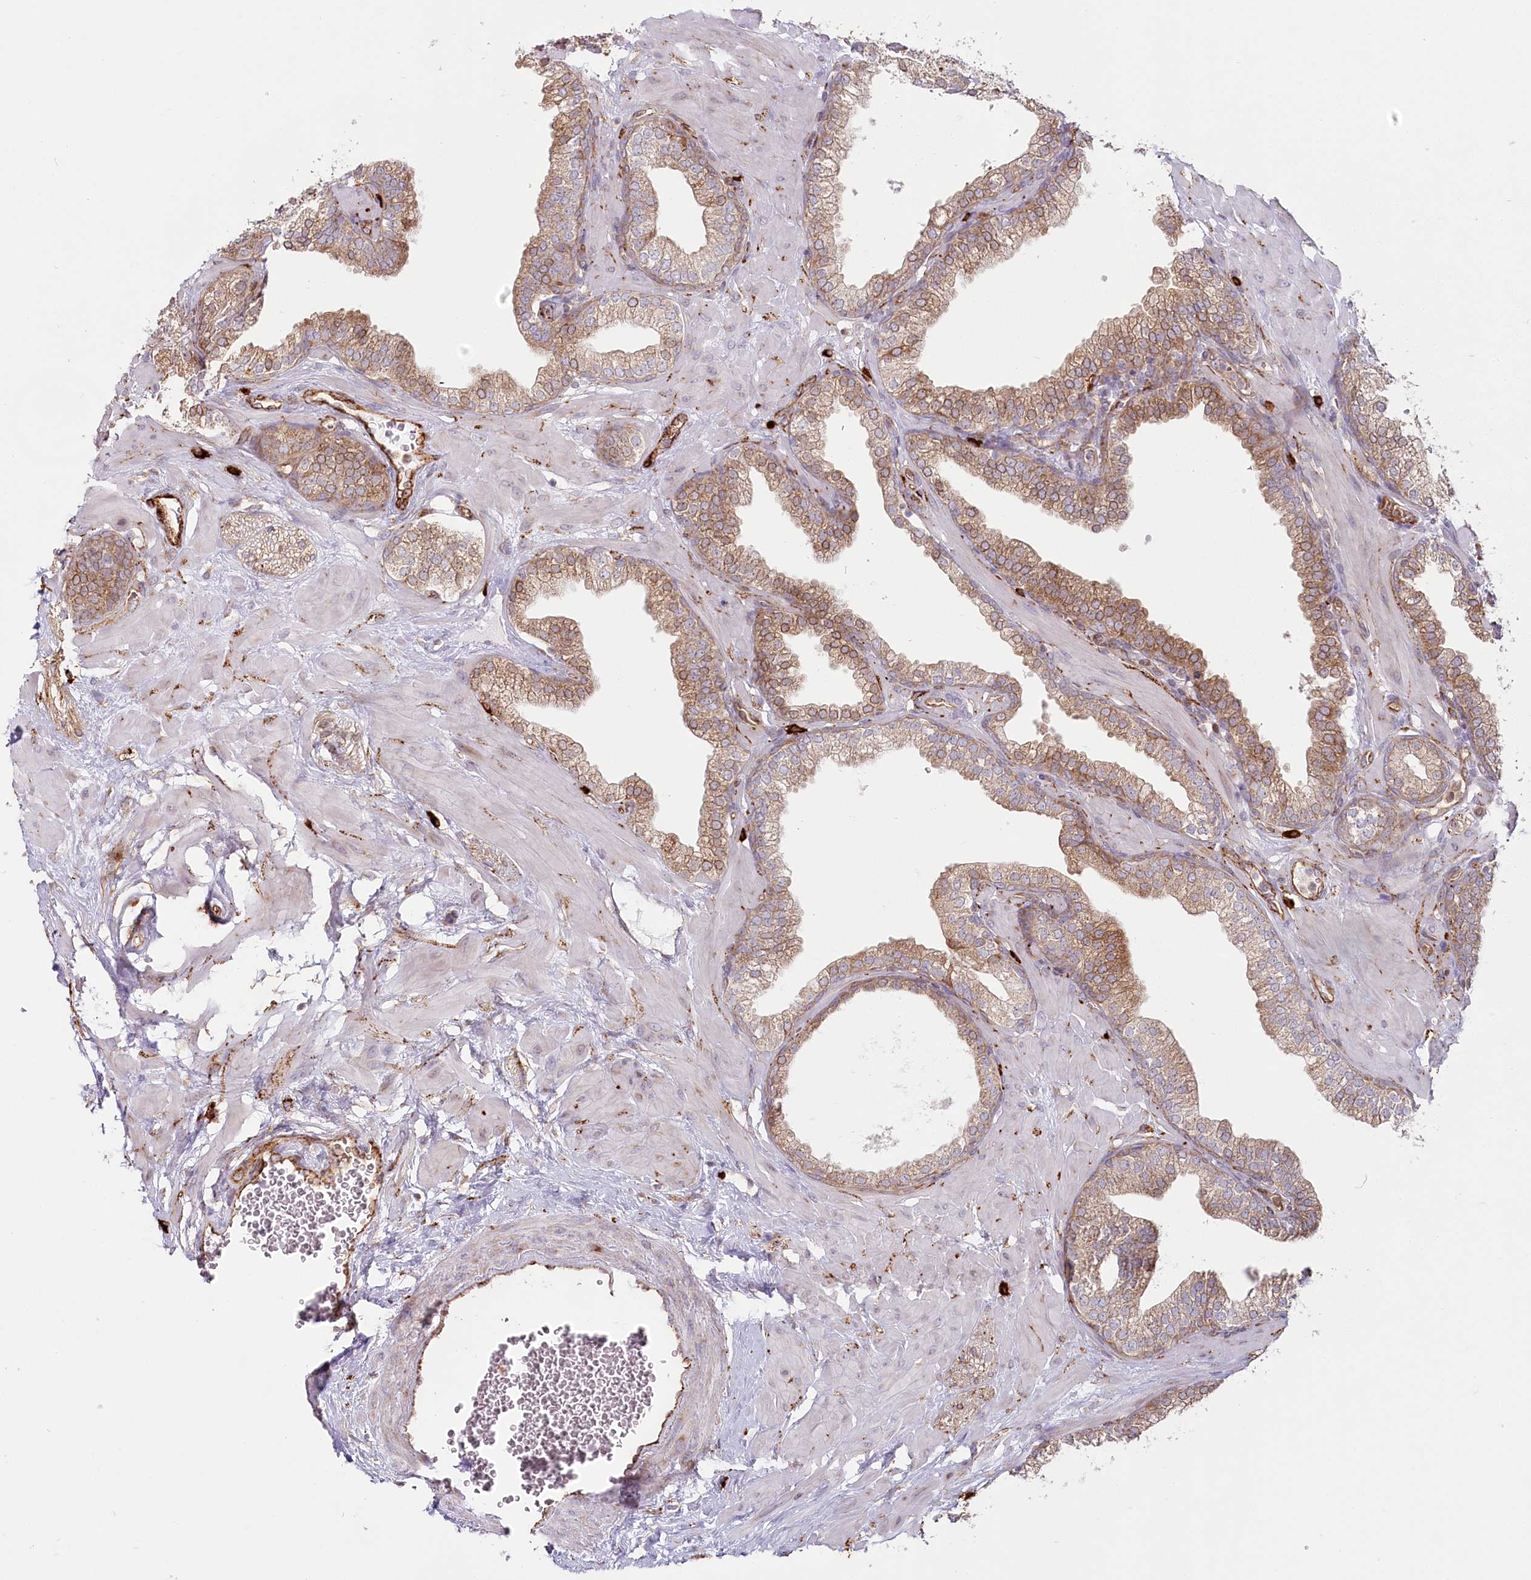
{"staining": {"intensity": "moderate", "quantity": ">75%", "location": "cytoplasmic/membranous"}, "tissue": "prostate", "cell_type": "Glandular cells", "image_type": "normal", "snomed": [{"axis": "morphology", "description": "Normal tissue, NOS"}, {"axis": "morphology", "description": "Urothelial carcinoma, Low grade"}, {"axis": "topography", "description": "Urinary bladder"}, {"axis": "topography", "description": "Prostate"}], "caption": "An image of prostate stained for a protein shows moderate cytoplasmic/membranous brown staining in glandular cells.", "gene": "HARS2", "patient": {"sex": "male", "age": 60}}